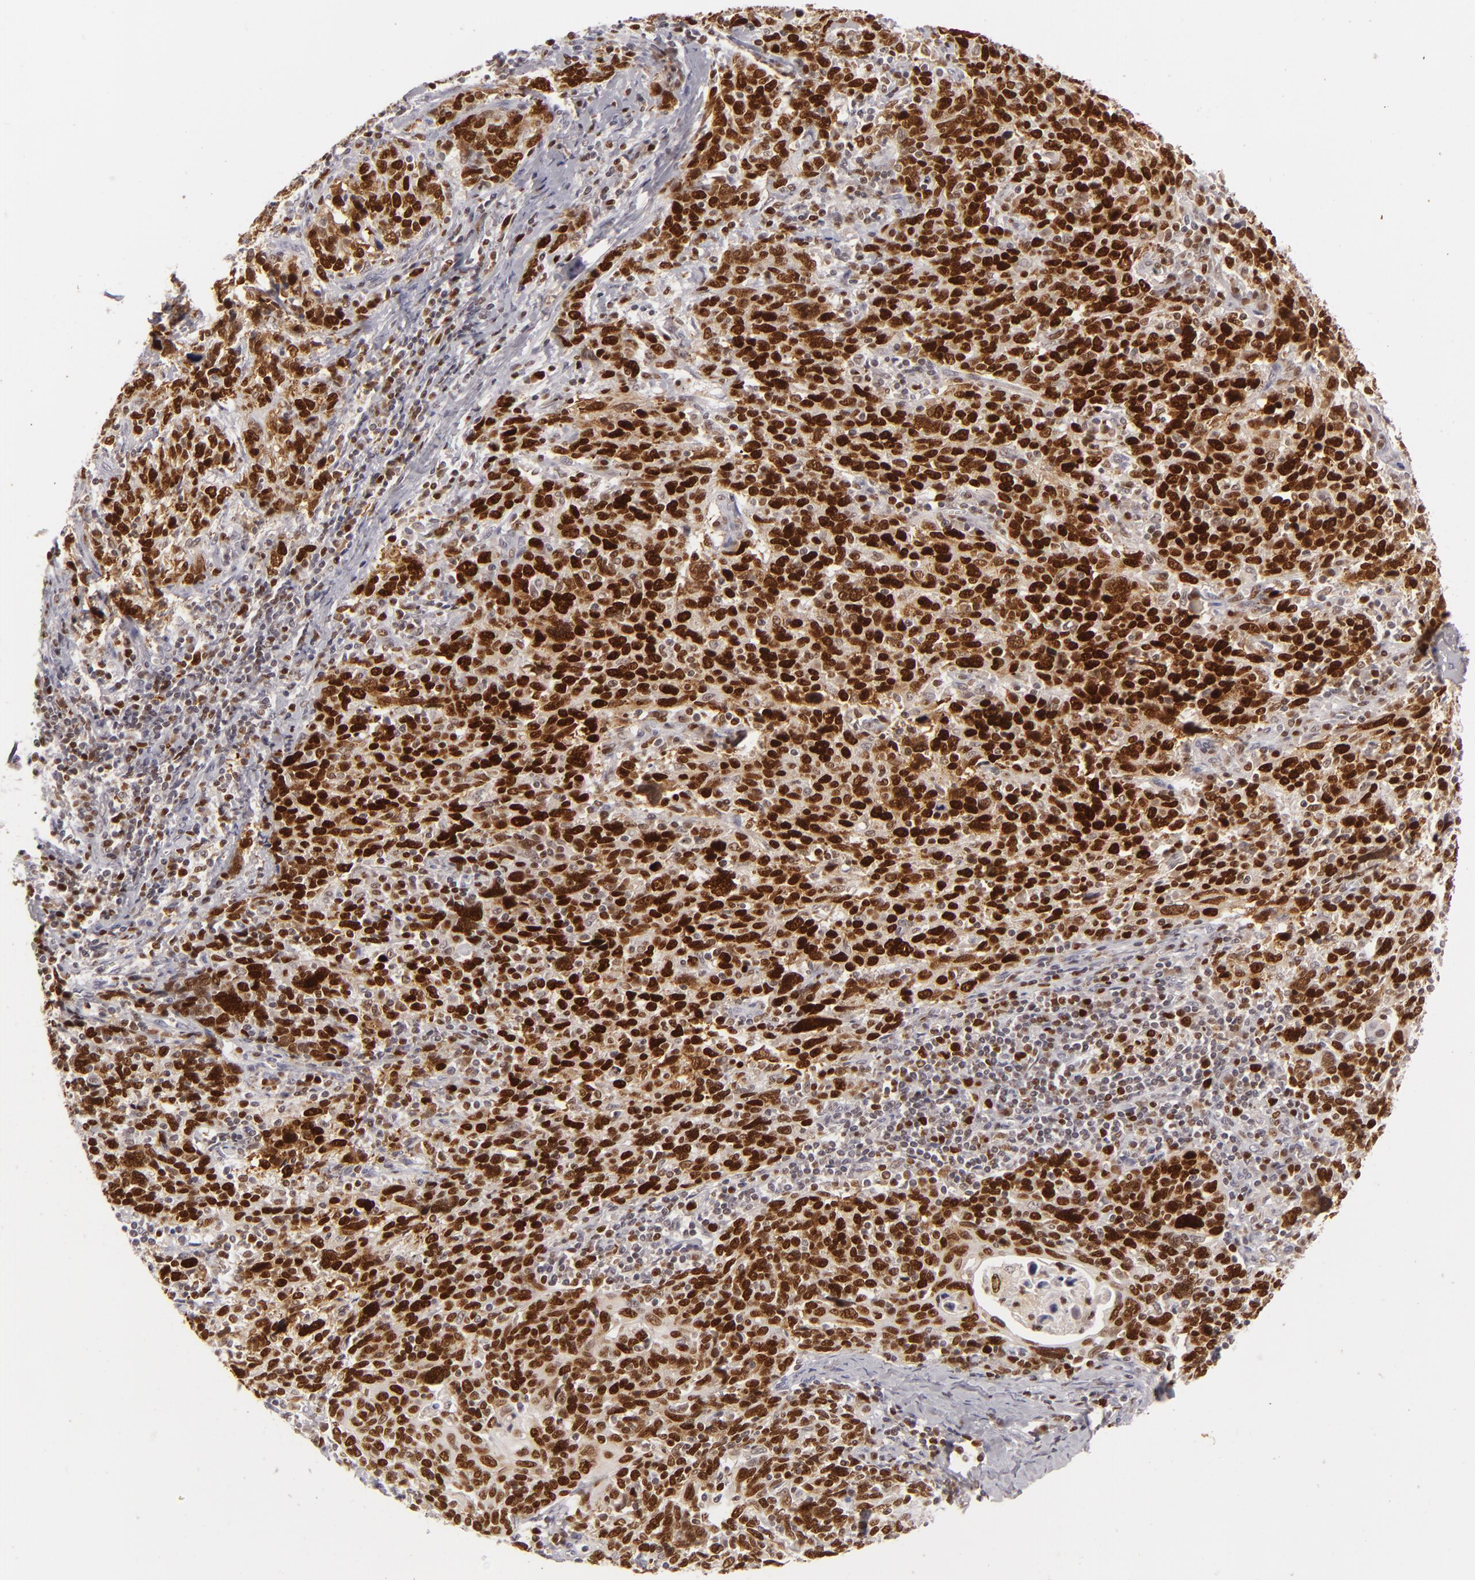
{"staining": {"intensity": "strong", "quantity": ">75%", "location": "nuclear"}, "tissue": "cervical cancer", "cell_type": "Tumor cells", "image_type": "cancer", "snomed": [{"axis": "morphology", "description": "Squamous cell carcinoma, NOS"}, {"axis": "topography", "description": "Cervix"}], "caption": "Squamous cell carcinoma (cervical) stained with DAB immunohistochemistry demonstrates high levels of strong nuclear expression in approximately >75% of tumor cells. (DAB = brown stain, brightfield microscopy at high magnification).", "gene": "FEN1", "patient": {"sex": "female", "age": 41}}